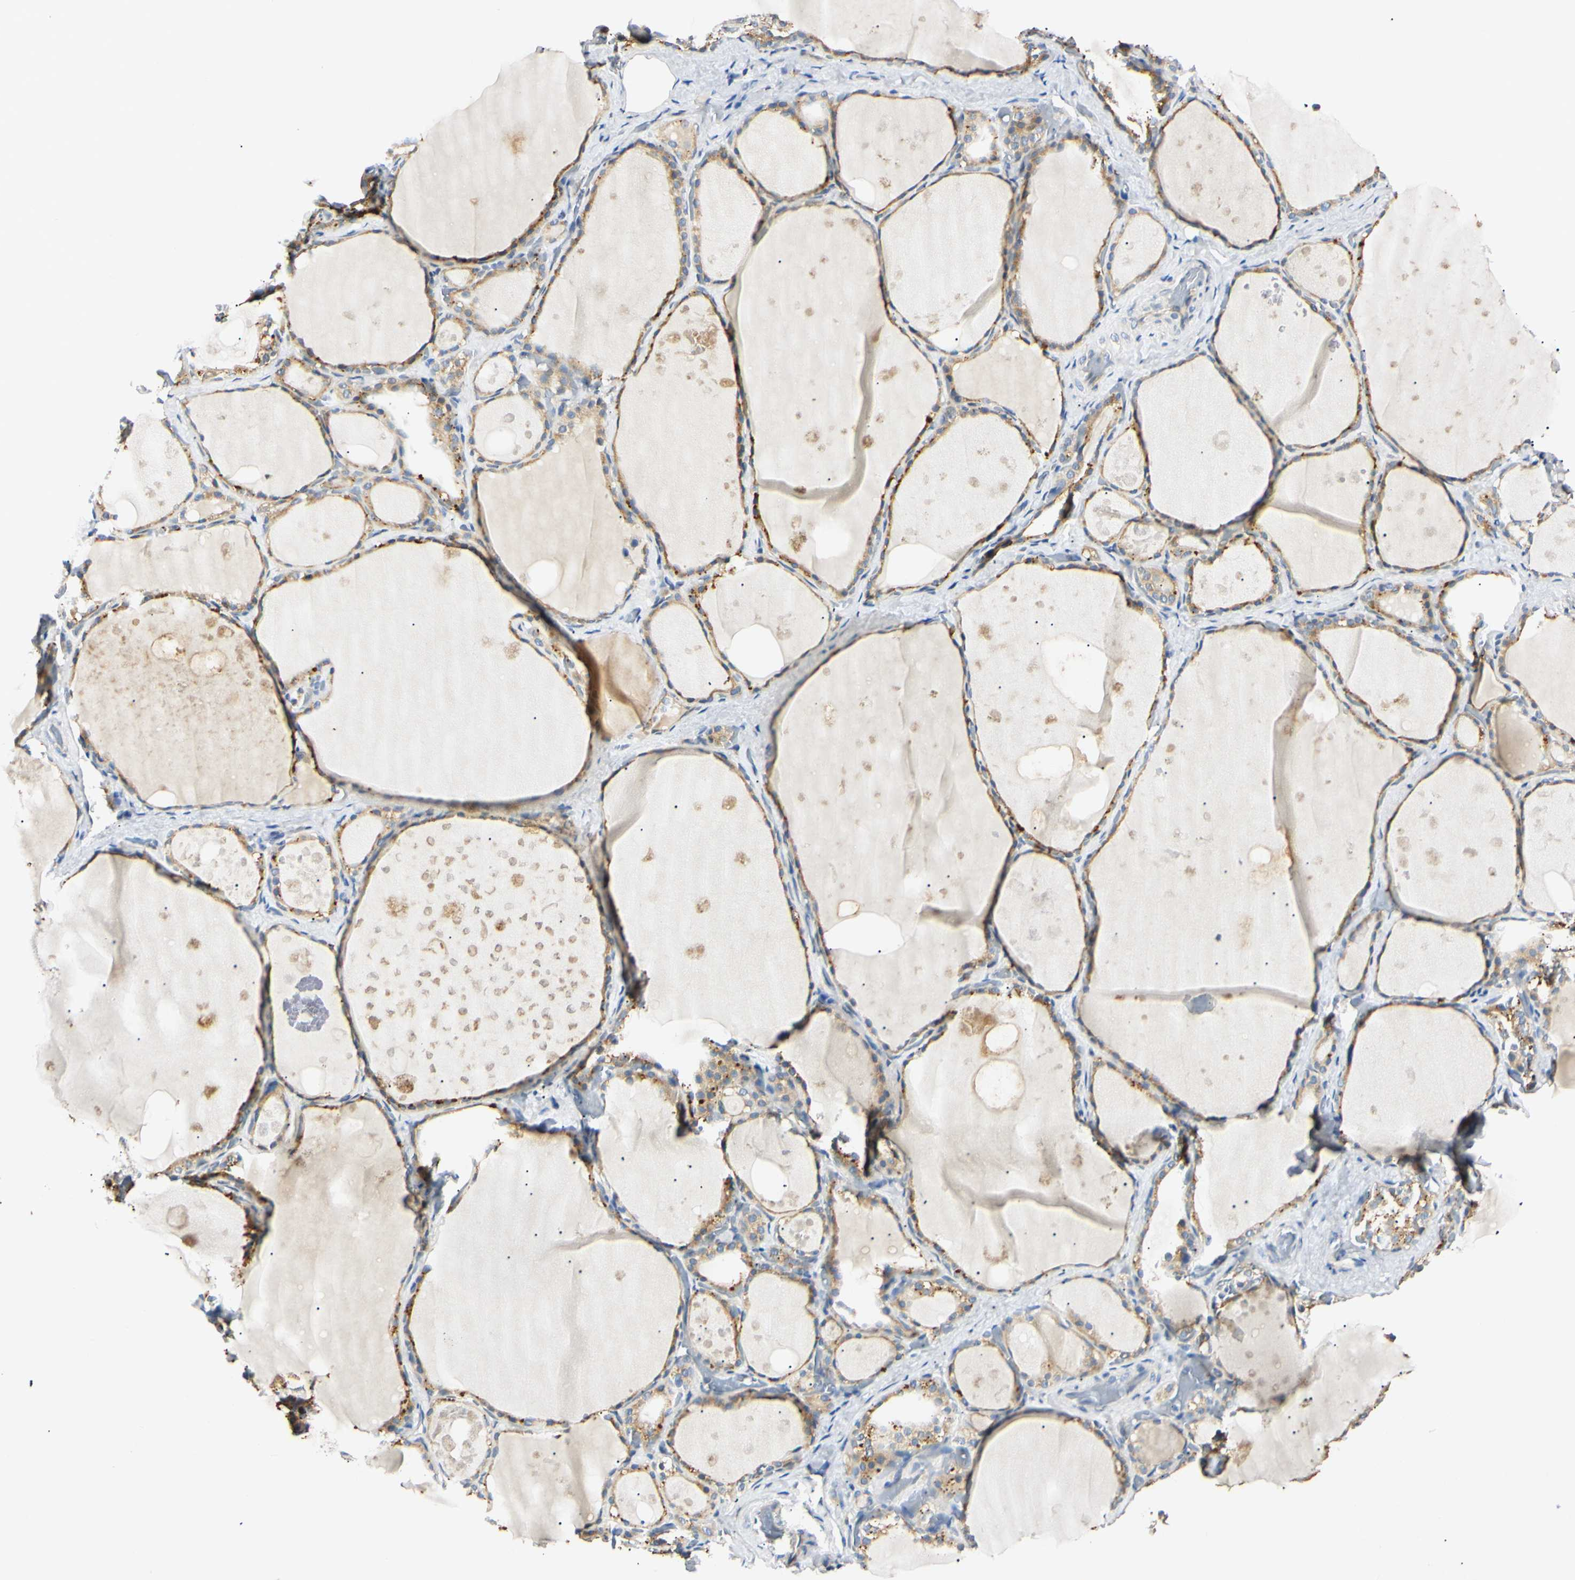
{"staining": {"intensity": "moderate", "quantity": ">75%", "location": "cytoplasmic/membranous"}, "tissue": "thyroid gland", "cell_type": "Glandular cells", "image_type": "normal", "snomed": [{"axis": "morphology", "description": "Normal tissue, NOS"}, {"axis": "topography", "description": "Thyroid gland"}], "caption": "This is a photomicrograph of immunohistochemistry staining of normal thyroid gland, which shows moderate expression in the cytoplasmic/membranous of glandular cells.", "gene": "DNAJB12", "patient": {"sex": "male", "age": 61}}